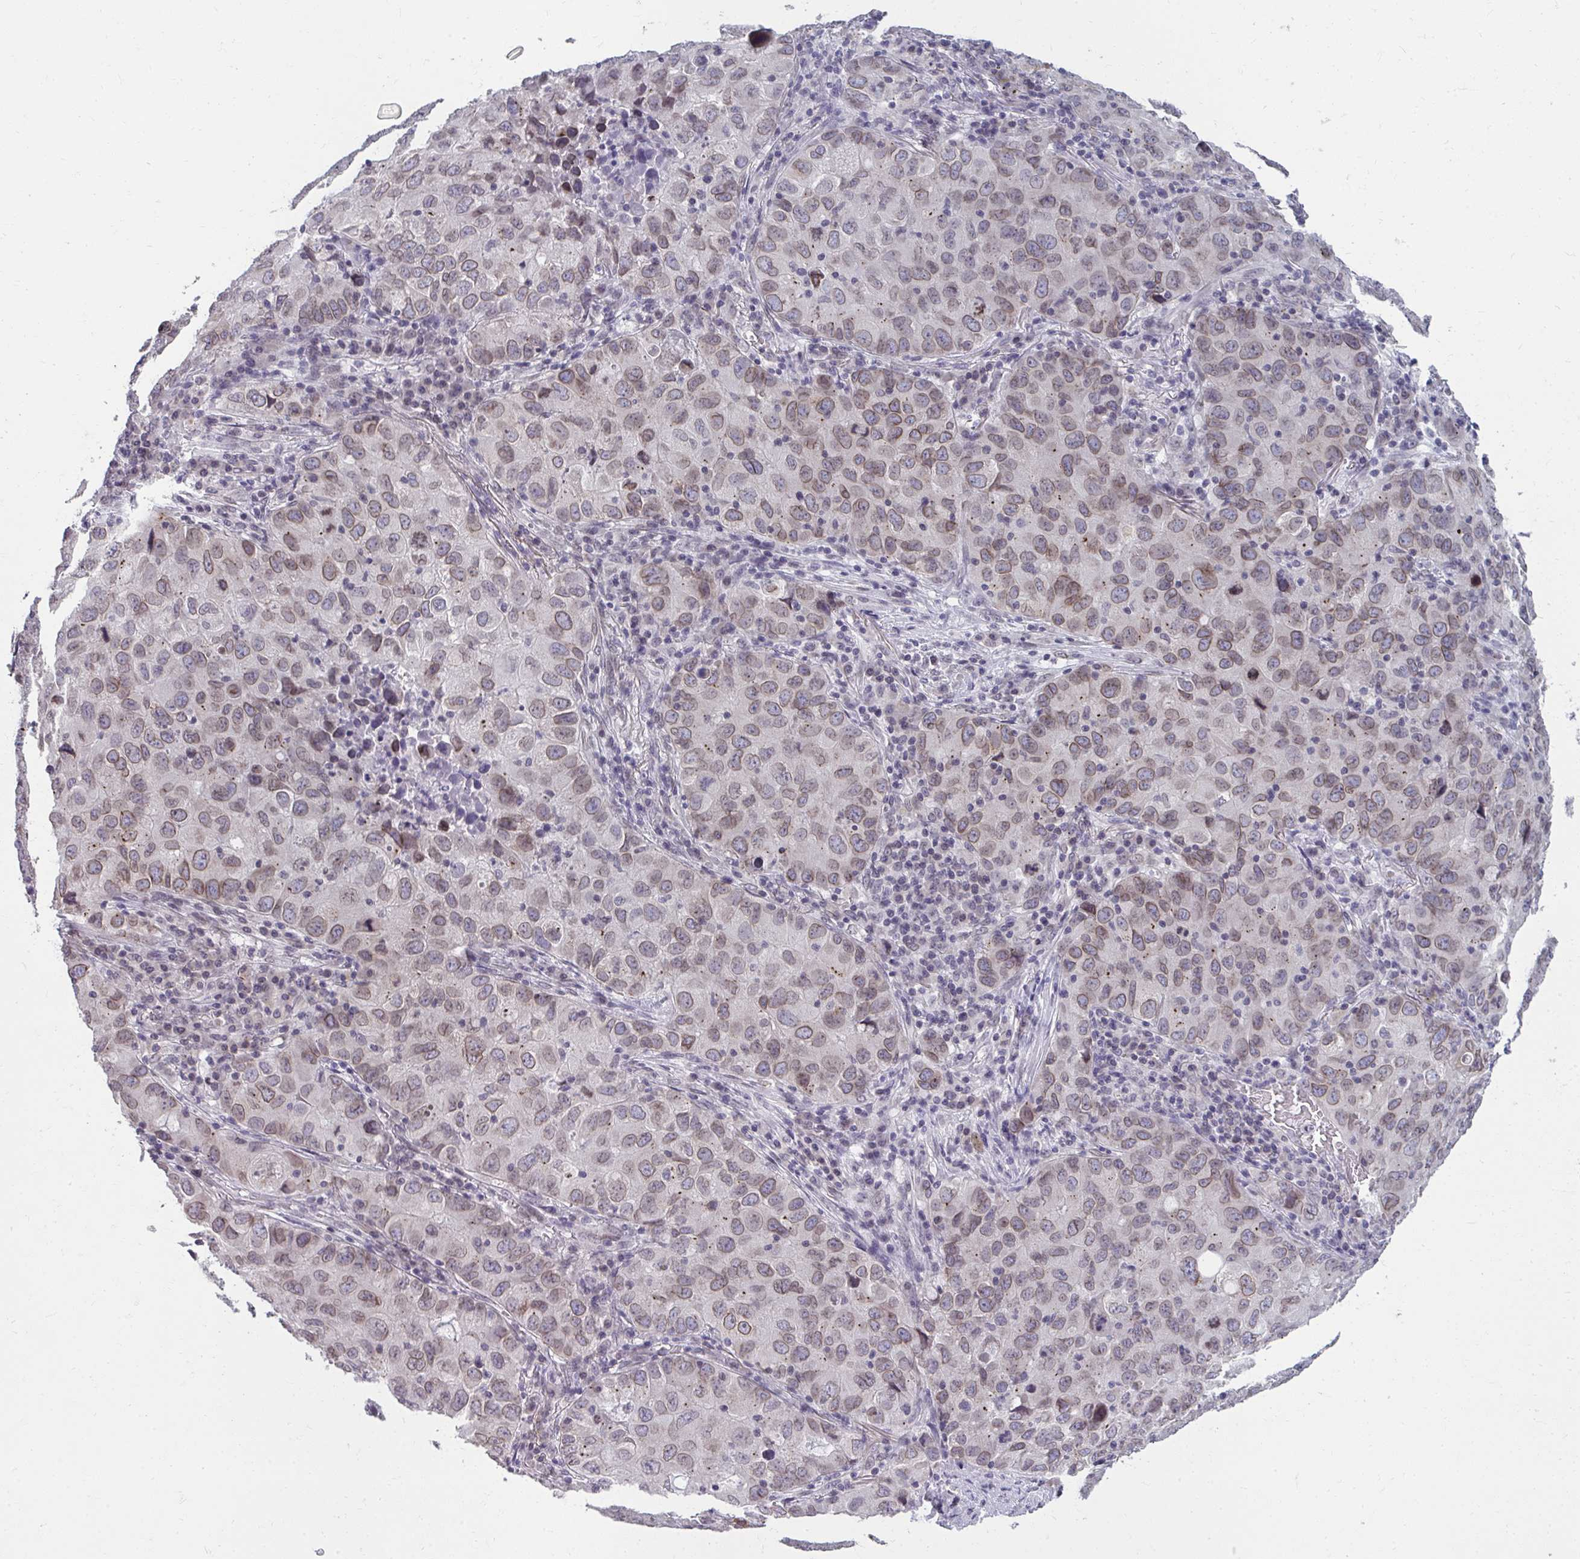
{"staining": {"intensity": "moderate", "quantity": "25%-75%", "location": "cytoplasmic/membranous,nuclear"}, "tissue": "lung cancer", "cell_type": "Tumor cells", "image_type": "cancer", "snomed": [{"axis": "morphology", "description": "Normal morphology"}, {"axis": "morphology", "description": "Adenocarcinoma, NOS"}, {"axis": "topography", "description": "Lymph node"}, {"axis": "topography", "description": "Lung"}], "caption": "A micrograph of adenocarcinoma (lung) stained for a protein exhibits moderate cytoplasmic/membranous and nuclear brown staining in tumor cells.", "gene": "NUP133", "patient": {"sex": "female", "age": 51}}